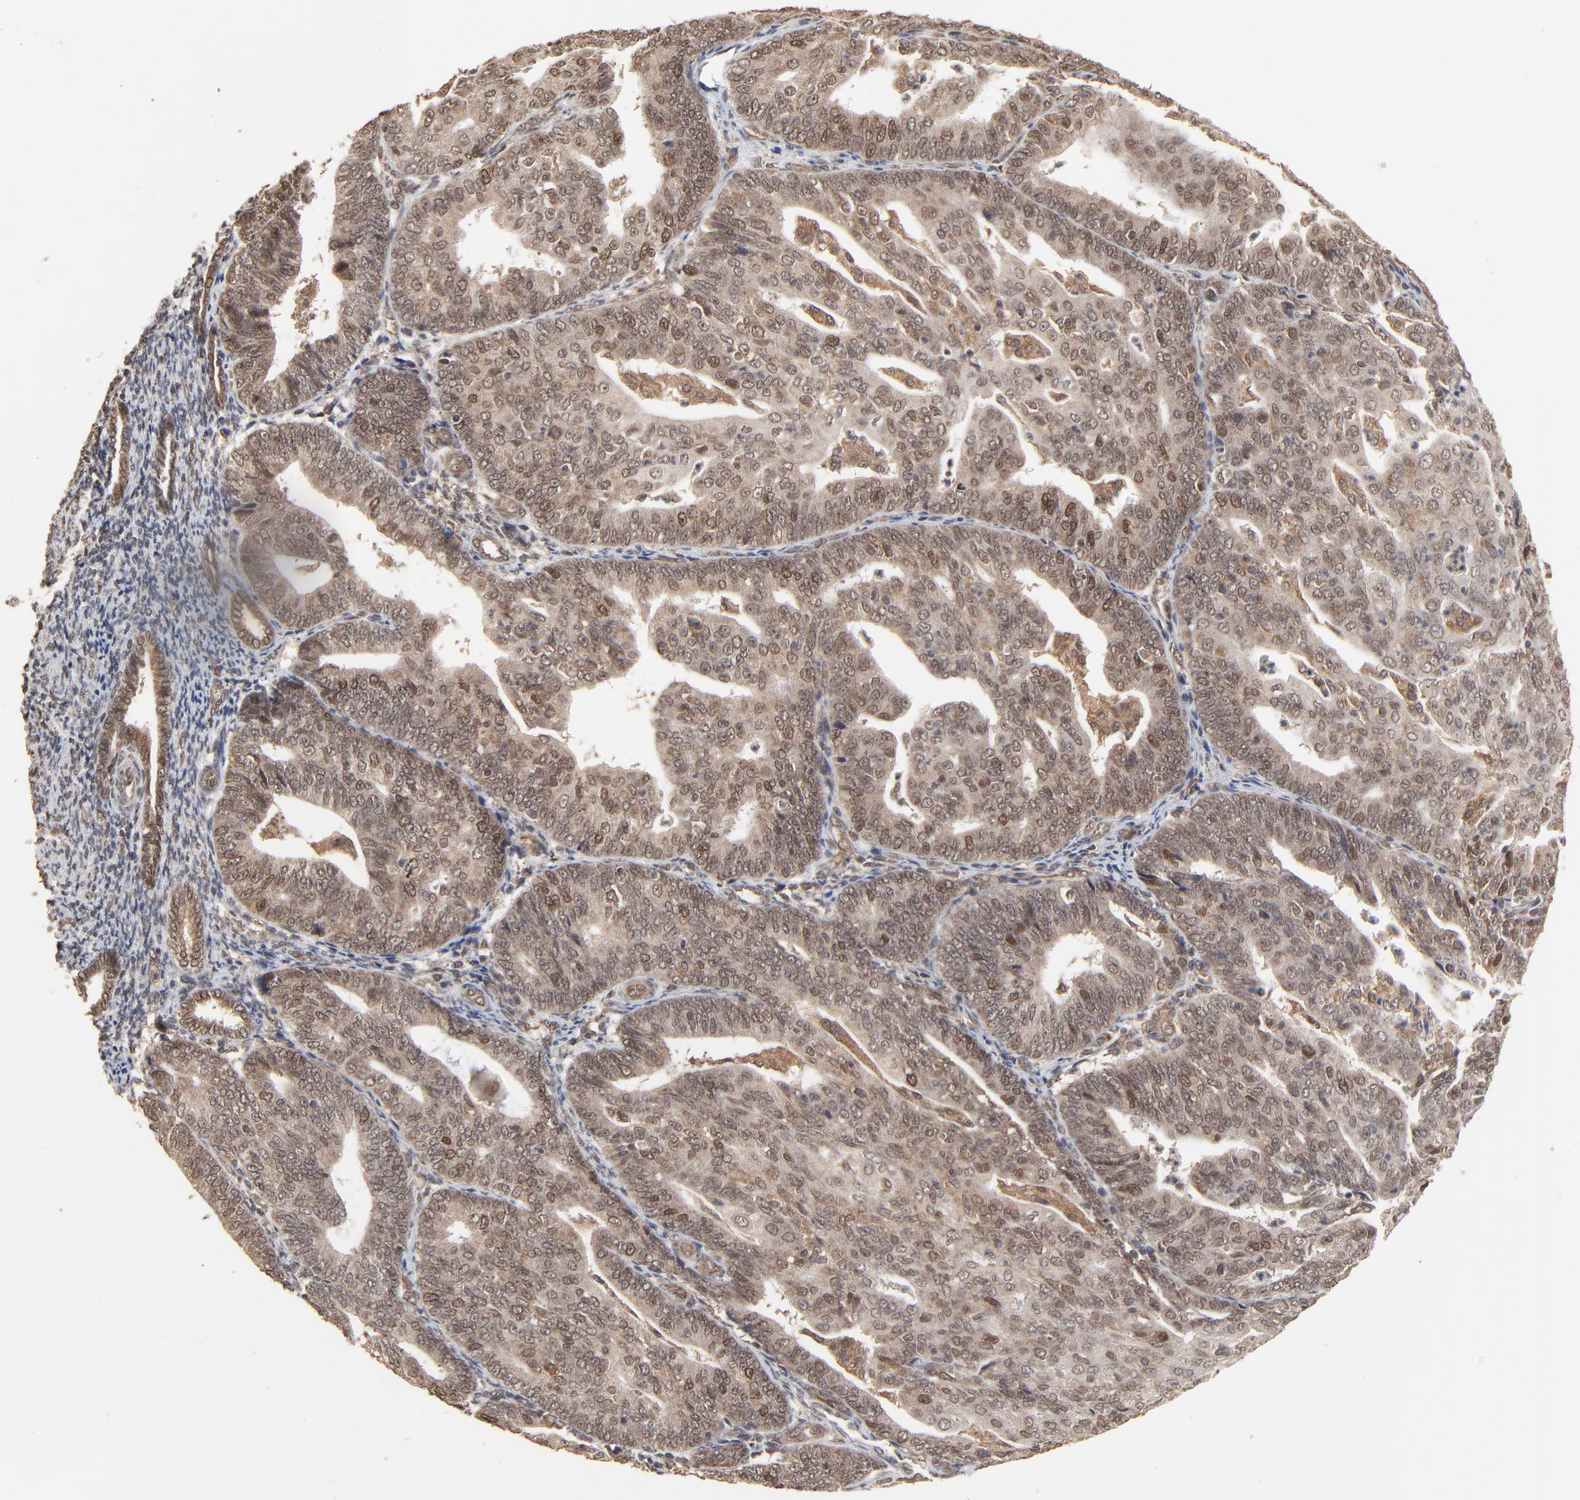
{"staining": {"intensity": "moderate", "quantity": ">75%", "location": "cytoplasmic/membranous,nuclear"}, "tissue": "endometrial cancer", "cell_type": "Tumor cells", "image_type": "cancer", "snomed": [{"axis": "morphology", "description": "Adenocarcinoma, NOS"}, {"axis": "topography", "description": "Endometrium"}], "caption": "A brown stain highlights moderate cytoplasmic/membranous and nuclear staining of a protein in endometrial cancer tumor cells.", "gene": "FAM227A", "patient": {"sex": "female", "age": 56}}